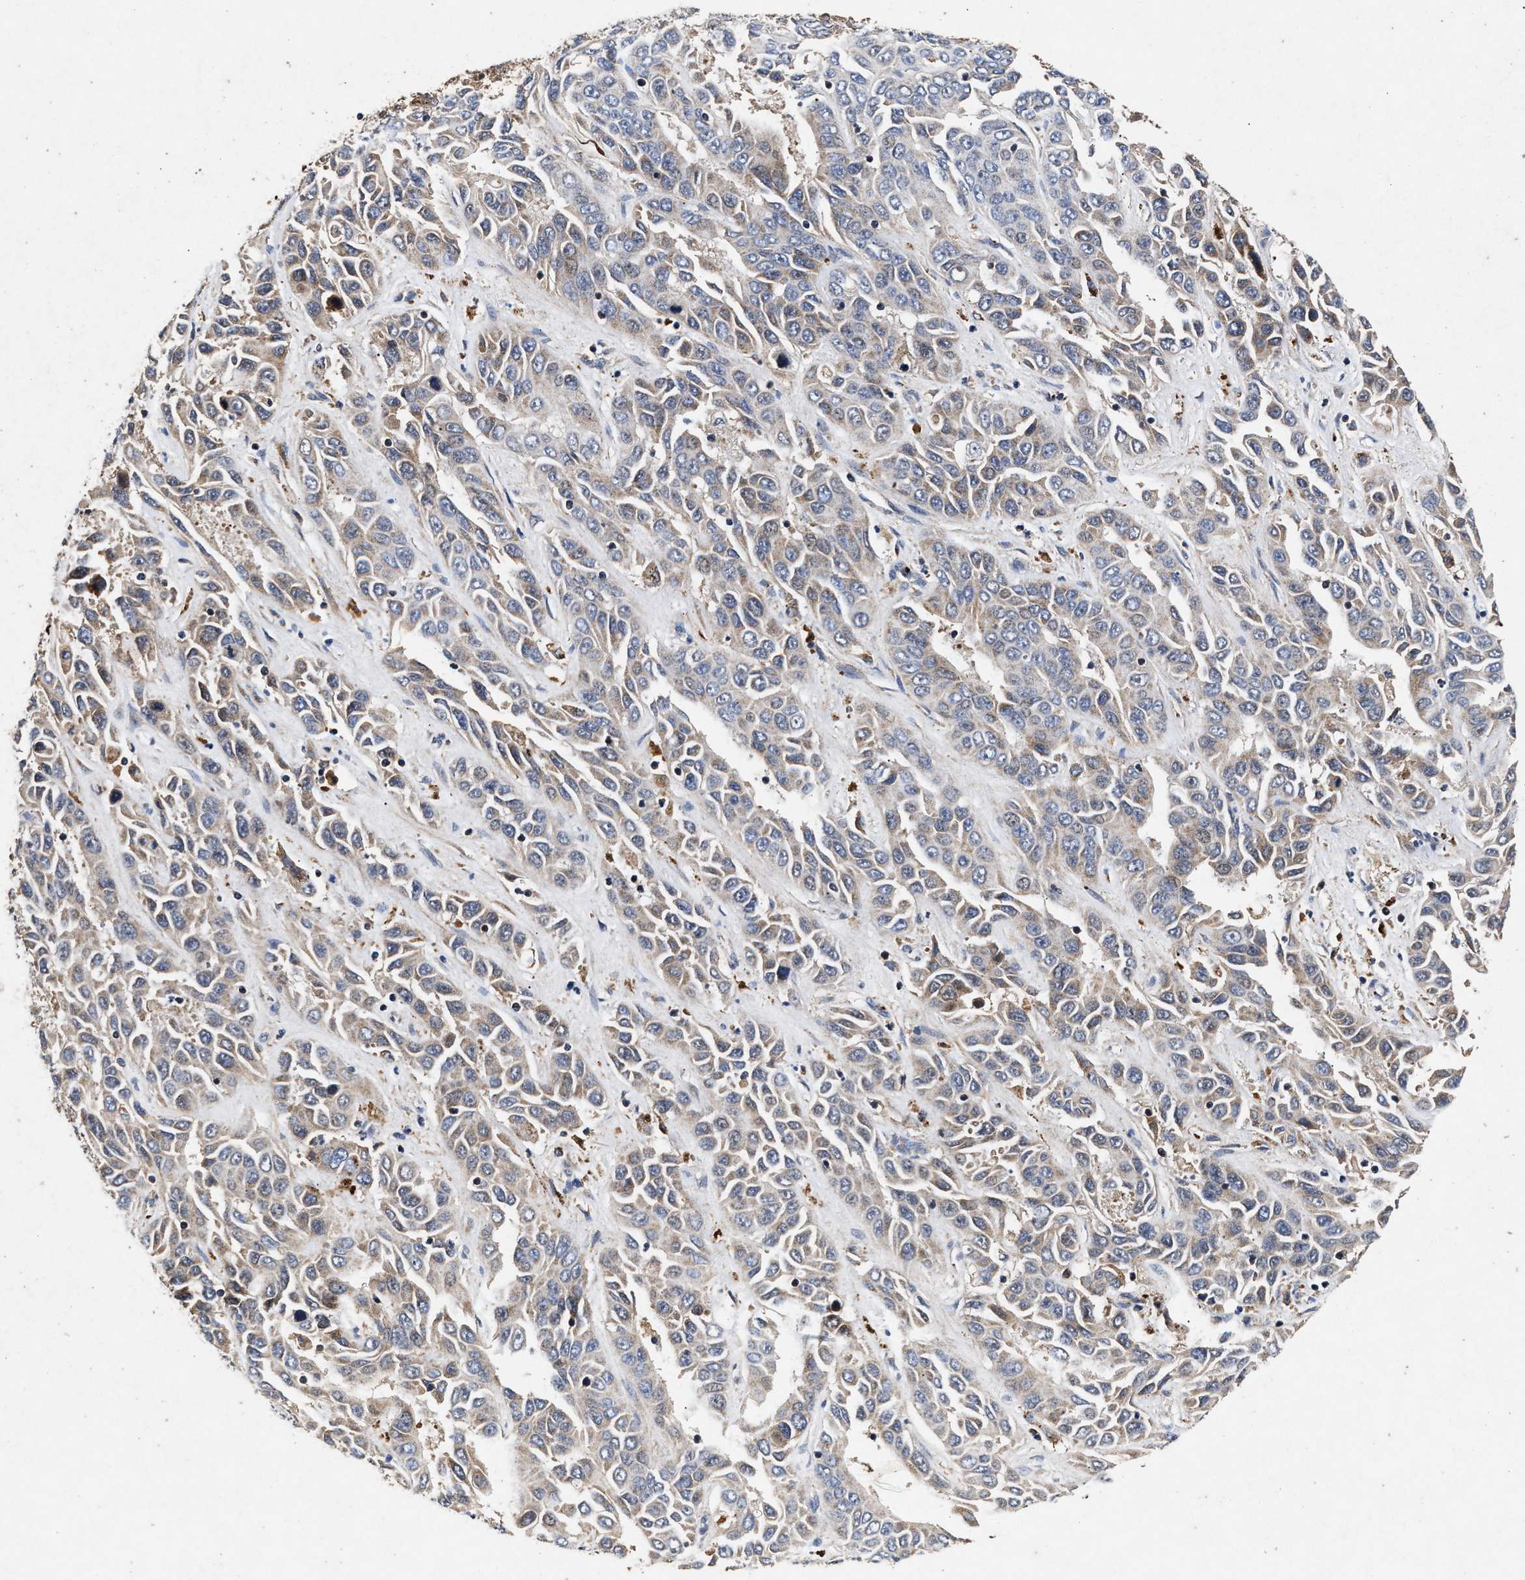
{"staining": {"intensity": "weak", "quantity": "<25%", "location": "cytoplasmic/membranous"}, "tissue": "liver cancer", "cell_type": "Tumor cells", "image_type": "cancer", "snomed": [{"axis": "morphology", "description": "Cholangiocarcinoma"}, {"axis": "topography", "description": "Liver"}], "caption": "Immunohistochemical staining of liver cancer (cholangiocarcinoma) displays no significant positivity in tumor cells. Brightfield microscopy of IHC stained with DAB (brown) and hematoxylin (blue), captured at high magnification.", "gene": "NFKB2", "patient": {"sex": "female", "age": 52}}